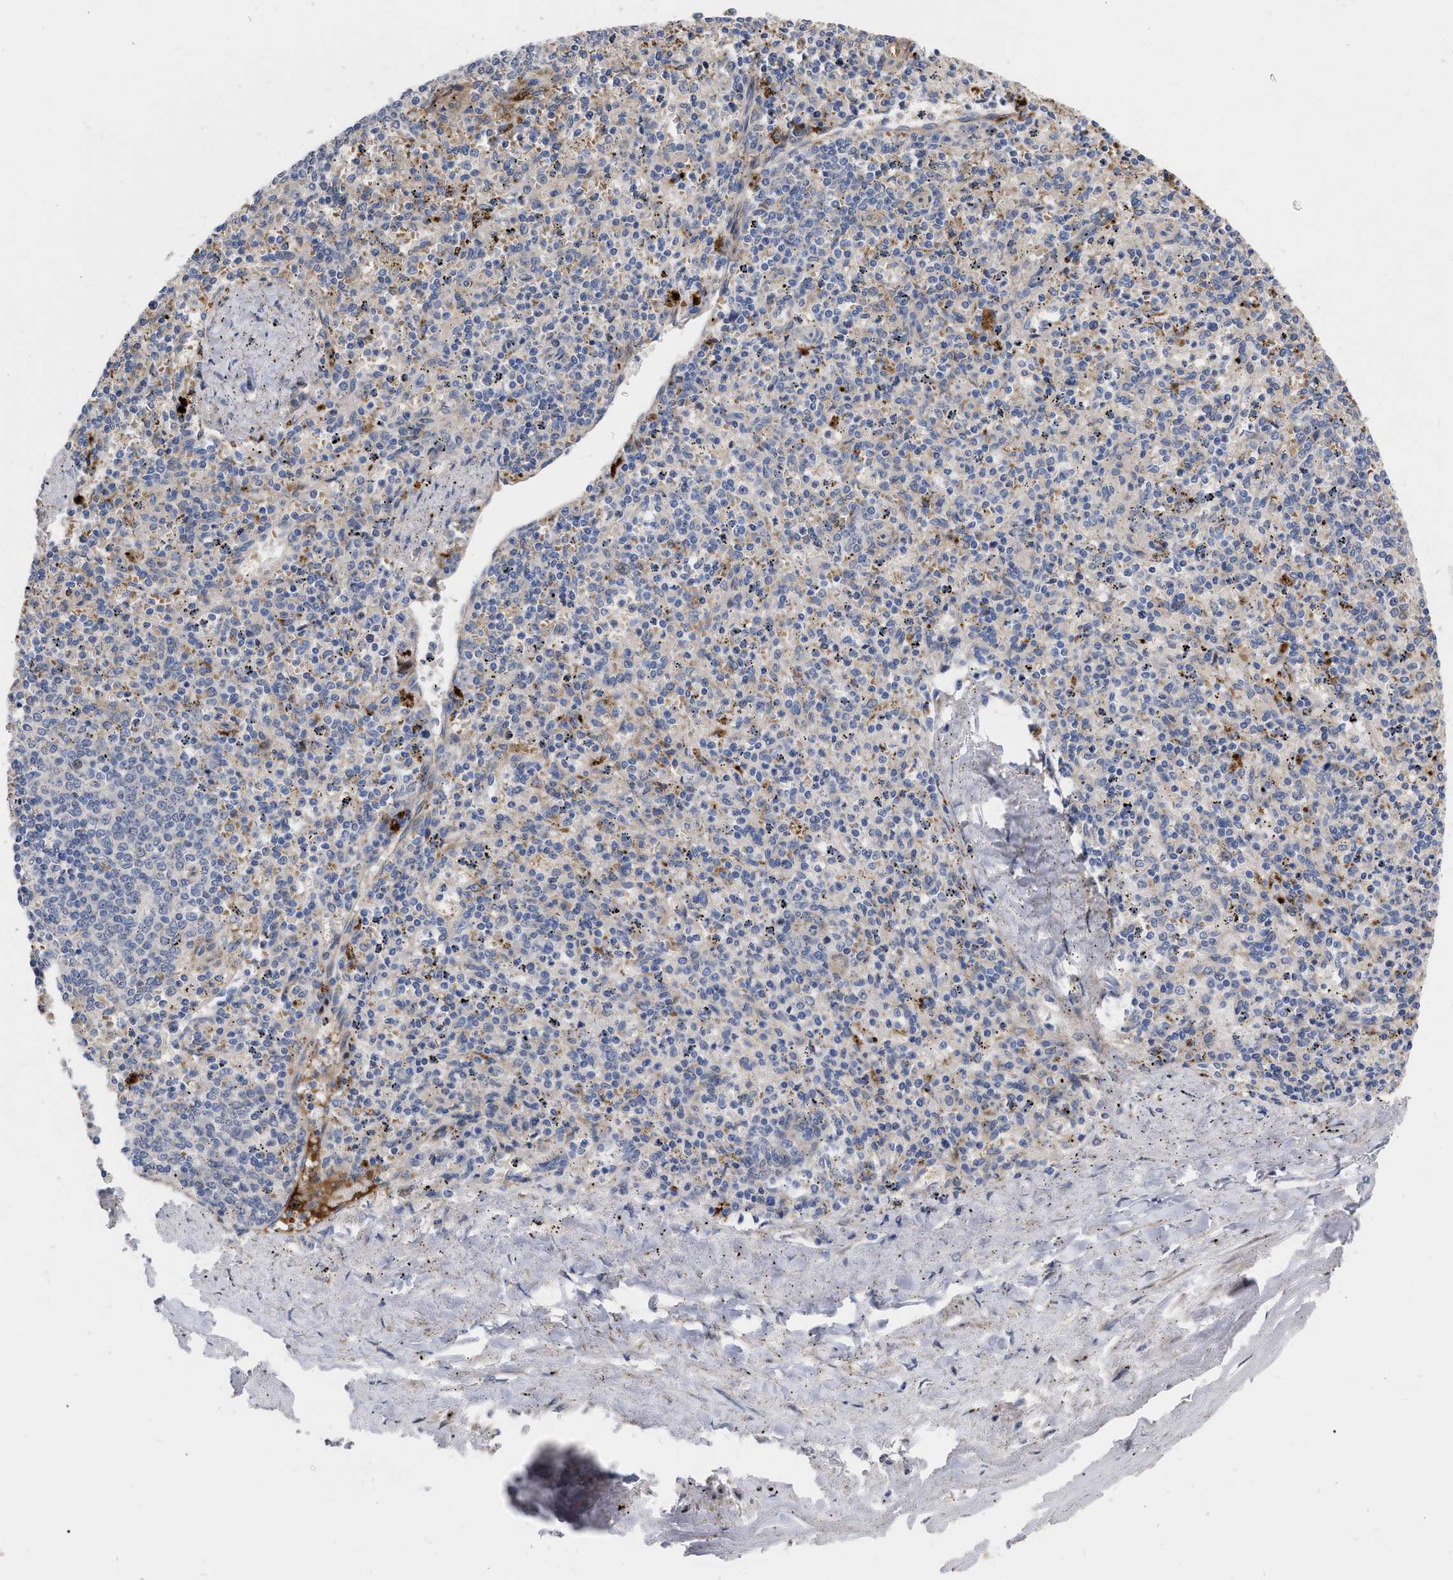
{"staining": {"intensity": "weak", "quantity": "<25%", "location": "cytoplasmic/membranous"}, "tissue": "spleen", "cell_type": "Cells in red pulp", "image_type": "normal", "snomed": [{"axis": "morphology", "description": "Normal tissue, NOS"}, {"axis": "topography", "description": "Spleen"}], "caption": "This is an IHC photomicrograph of normal human spleen. There is no staining in cells in red pulp.", "gene": "MLST8", "patient": {"sex": "male", "age": 72}}